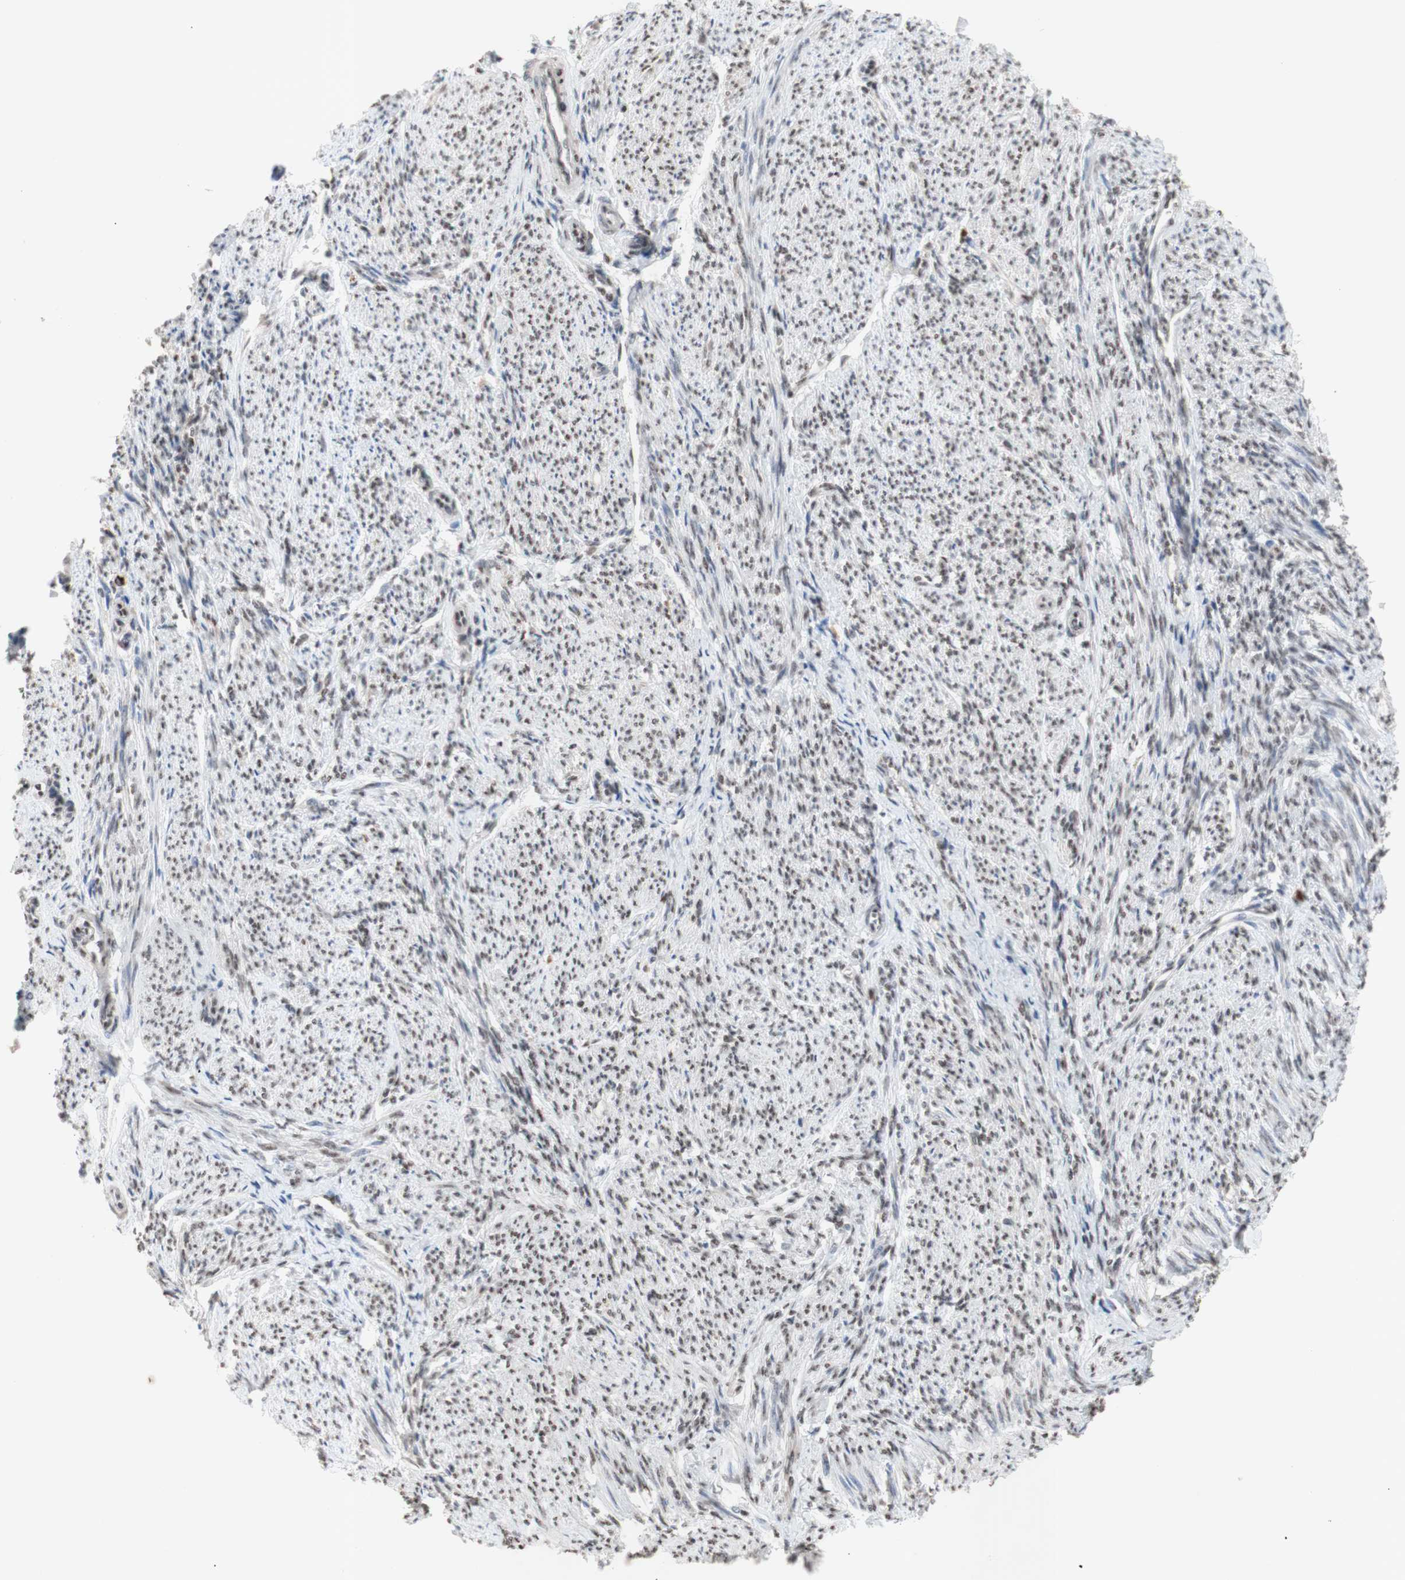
{"staining": {"intensity": "weak", "quantity": ">75%", "location": "nuclear"}, "tissue": "smooth muscle", "cell_type": "Smooth muscle cells", "image_type": "normal", "snomed": [{"axis": "morphology", "description": "Normal tissue, NOS"}, {"axis": "topography", "description": "Smooth muscle"}], "caption": "Immunohistochemistry (IHC) staining of normal smooth muscle, which shows low levels of weak nuclear expression in approximately >75% of smooth muscle cells indicating weak nuclear protein positivity. The staining was performed using DAB (3,3'-diaminobenzidine) (brown) for protein detection and nuclei were counterstained in hematoxylin (blue).", "gene": "SFPQ", "patient": {"sex": "female", "age": 65}}